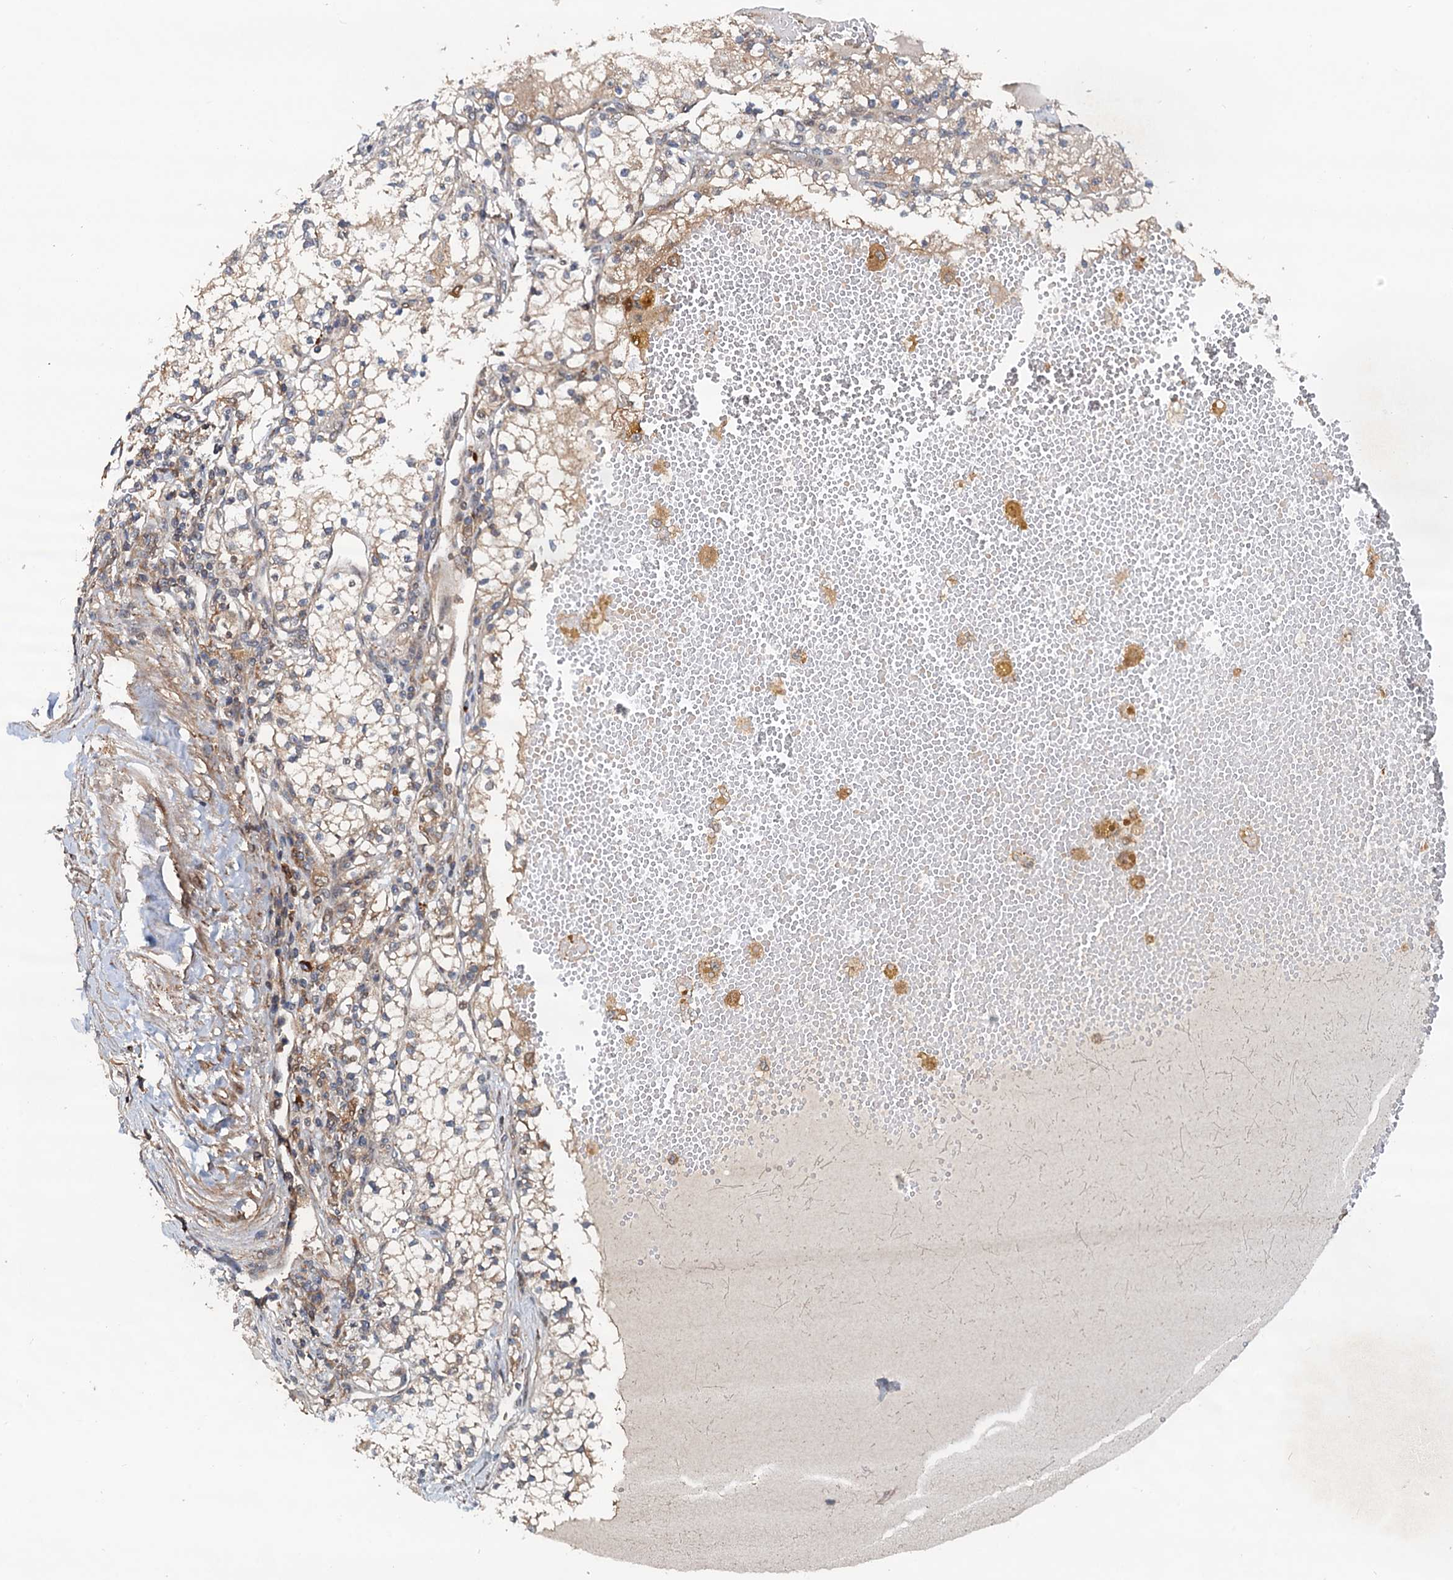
{"staining": {"intensity": "weak", "quantity": "25%-75%", "location": "cytoplasmic/membranous"}, "tissue": "renal cancer", "cell_type": "Tumor cells", "image_type": "cancer", "snomed": [{"axis": "morphology", "description": "Normal tissue, NOS"}, {"axis": "morphology", "description": "Adenocarcinoma, NOS"}, {"axis": "topography", "description": "Kidney"}], "caption": "The histopathology image shows immunohistochemical staining of renal cancer. There is weak cytoplasmic/membranous positivity is present in about 25%-75% of tumor cells. (brown staining indicates protein expression, while blue staining denotes nuclei).", "gene": "AAGAB", "patient": {"sex": "male", "age": 68}}